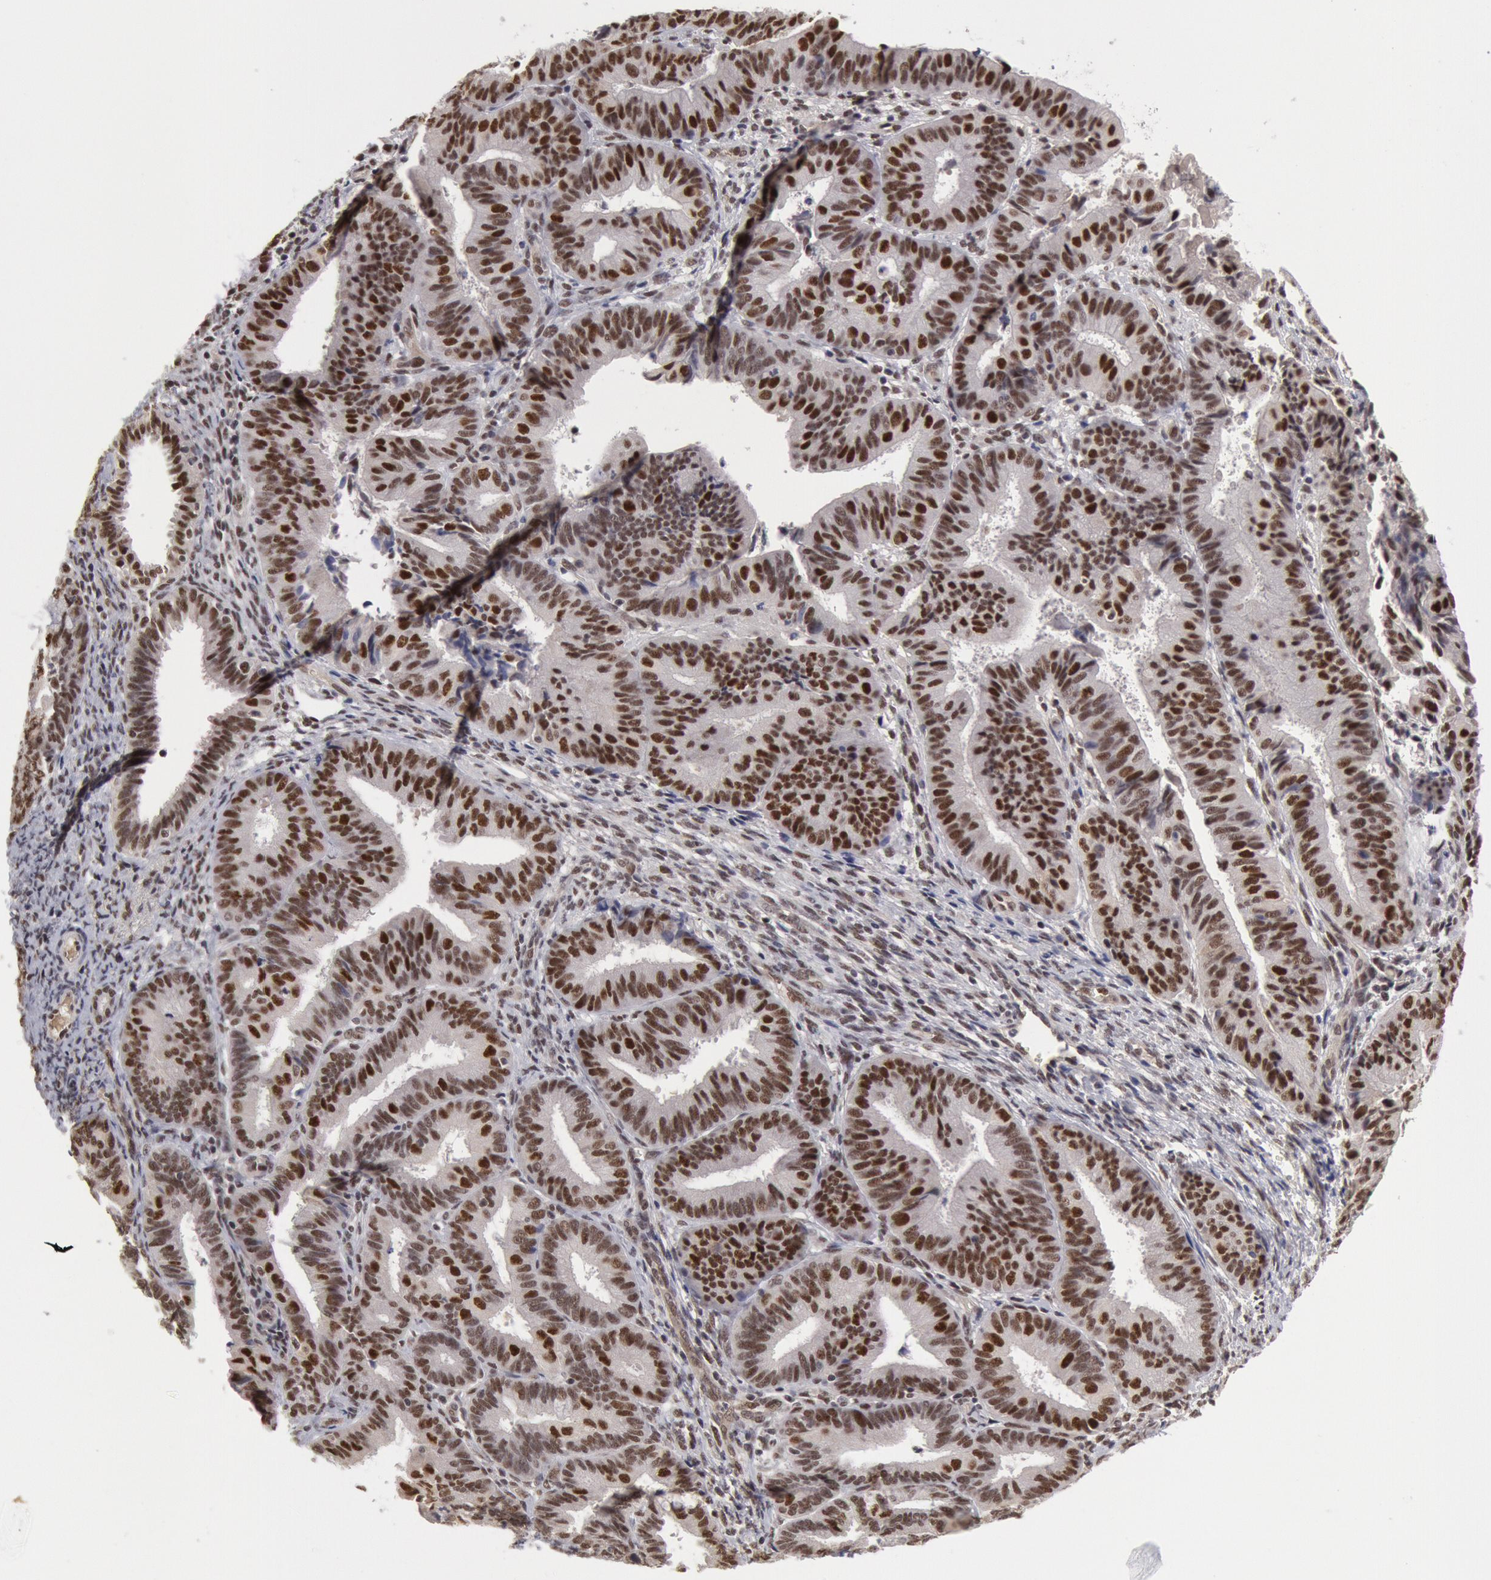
{"staining": {"intensity": "moderate", "quantity": "25%-75%", "location": "nuclear"}, "tissue": "endometrial cancer", "cell_type": "Tumor cells", "image_type": "cancer", "snomed": [{"axis": "morphology", "description": "Adenocarcinoma, NOS"}, {"axis": "topography", "description": "Endometrium"}], "caption": "Immunohistochemical staining of endometrial cancer reveals medium levels of moderate nuclear protein positivity in about 25%-75% of tumor cells.", "gene": "PPP4R3B", "patient": {"sex": "female", "age": 63}}